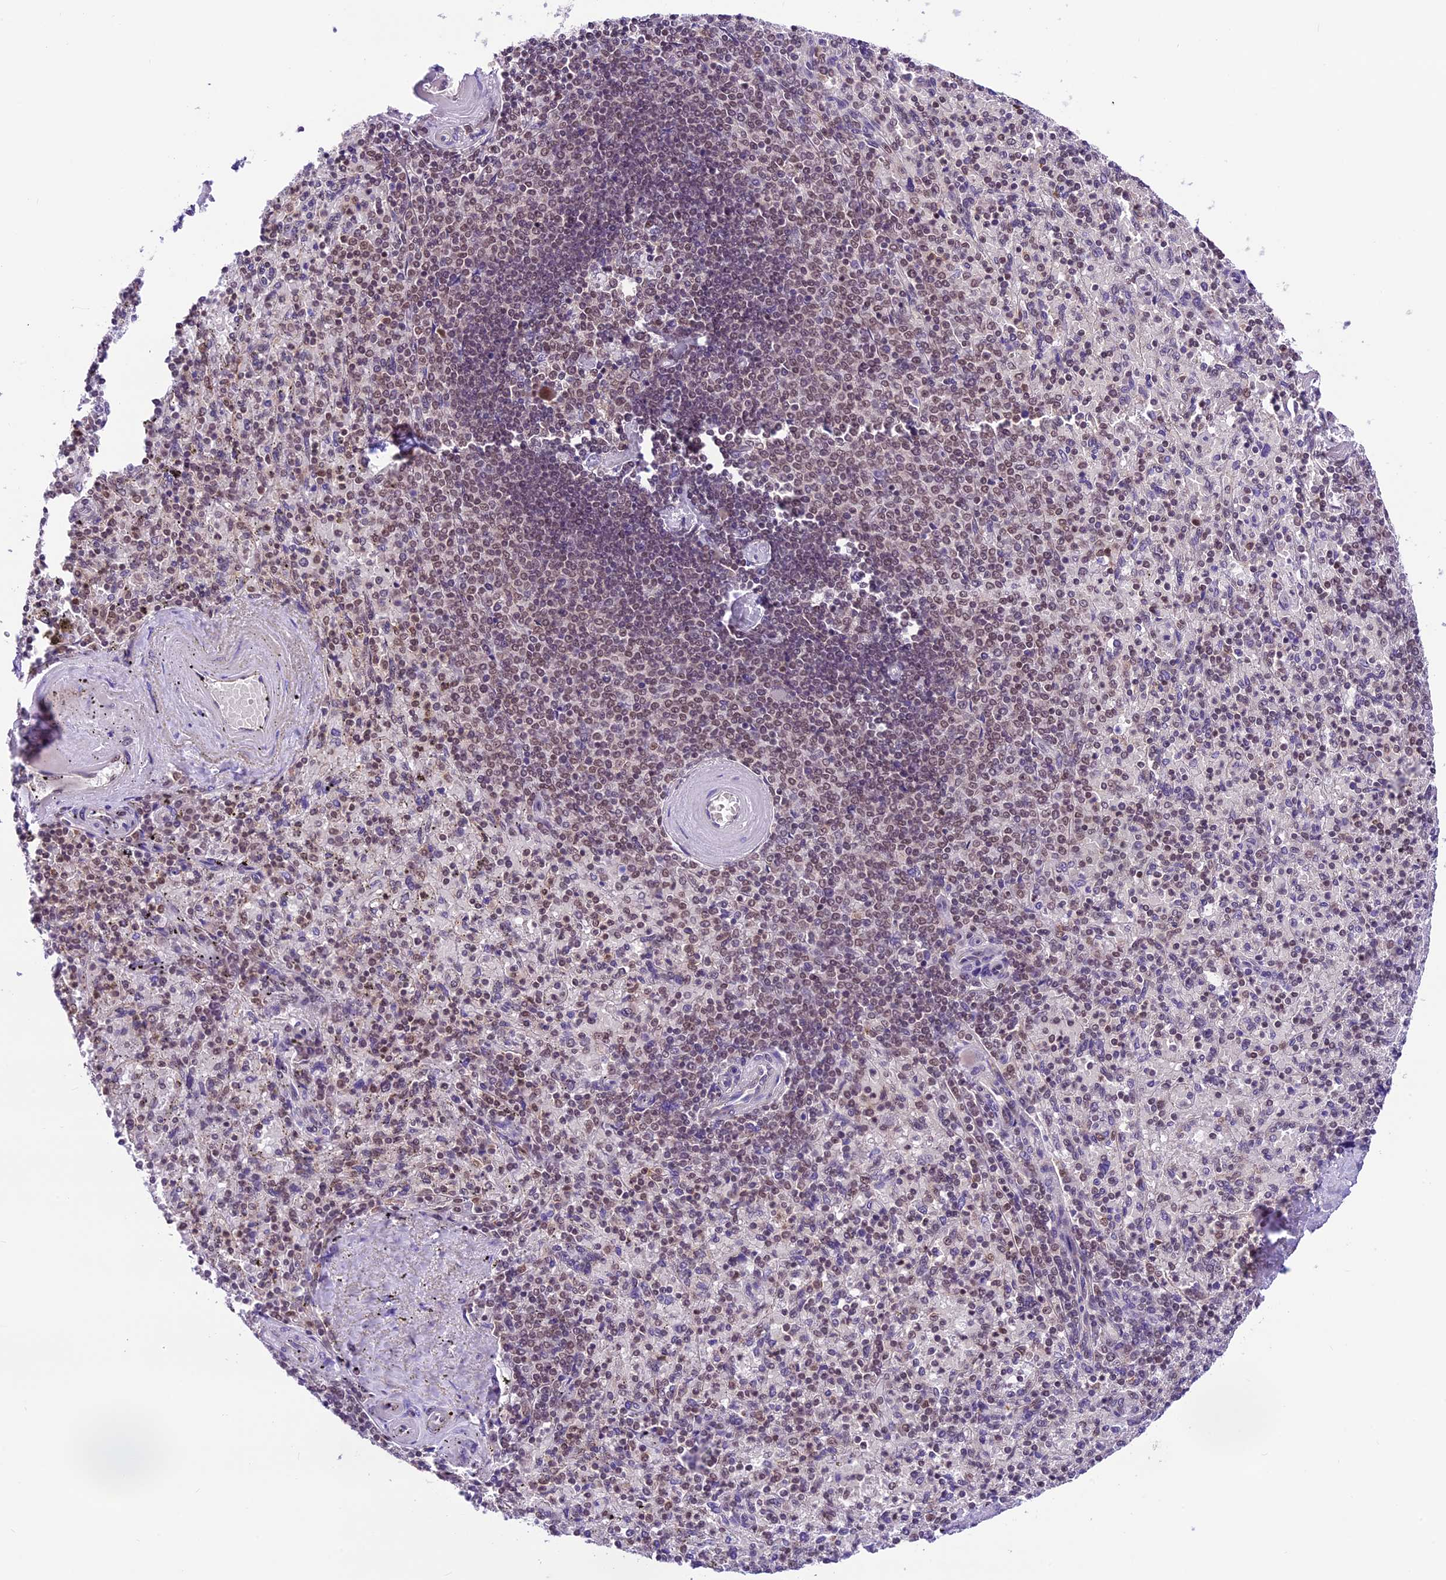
{"staining": {"intensity": "moderate", "quantity": "25%-75%", "location": "nuclear"}, "tissue": "spleen", "cell_type": "Cells in red pulp", "image_type": "normal", "snomed": [{"axis": "morphology", "description": "Normal tissue, NOS"}, {"axis": "topography", "description": "Spleen"}], "caption": "Moderate nuclear positivity is seen in about 25%-75% of cells in red pulp in benign spleen.", "gene": "SHKBP1", "patient": {"sex": "male", "age": 82}}